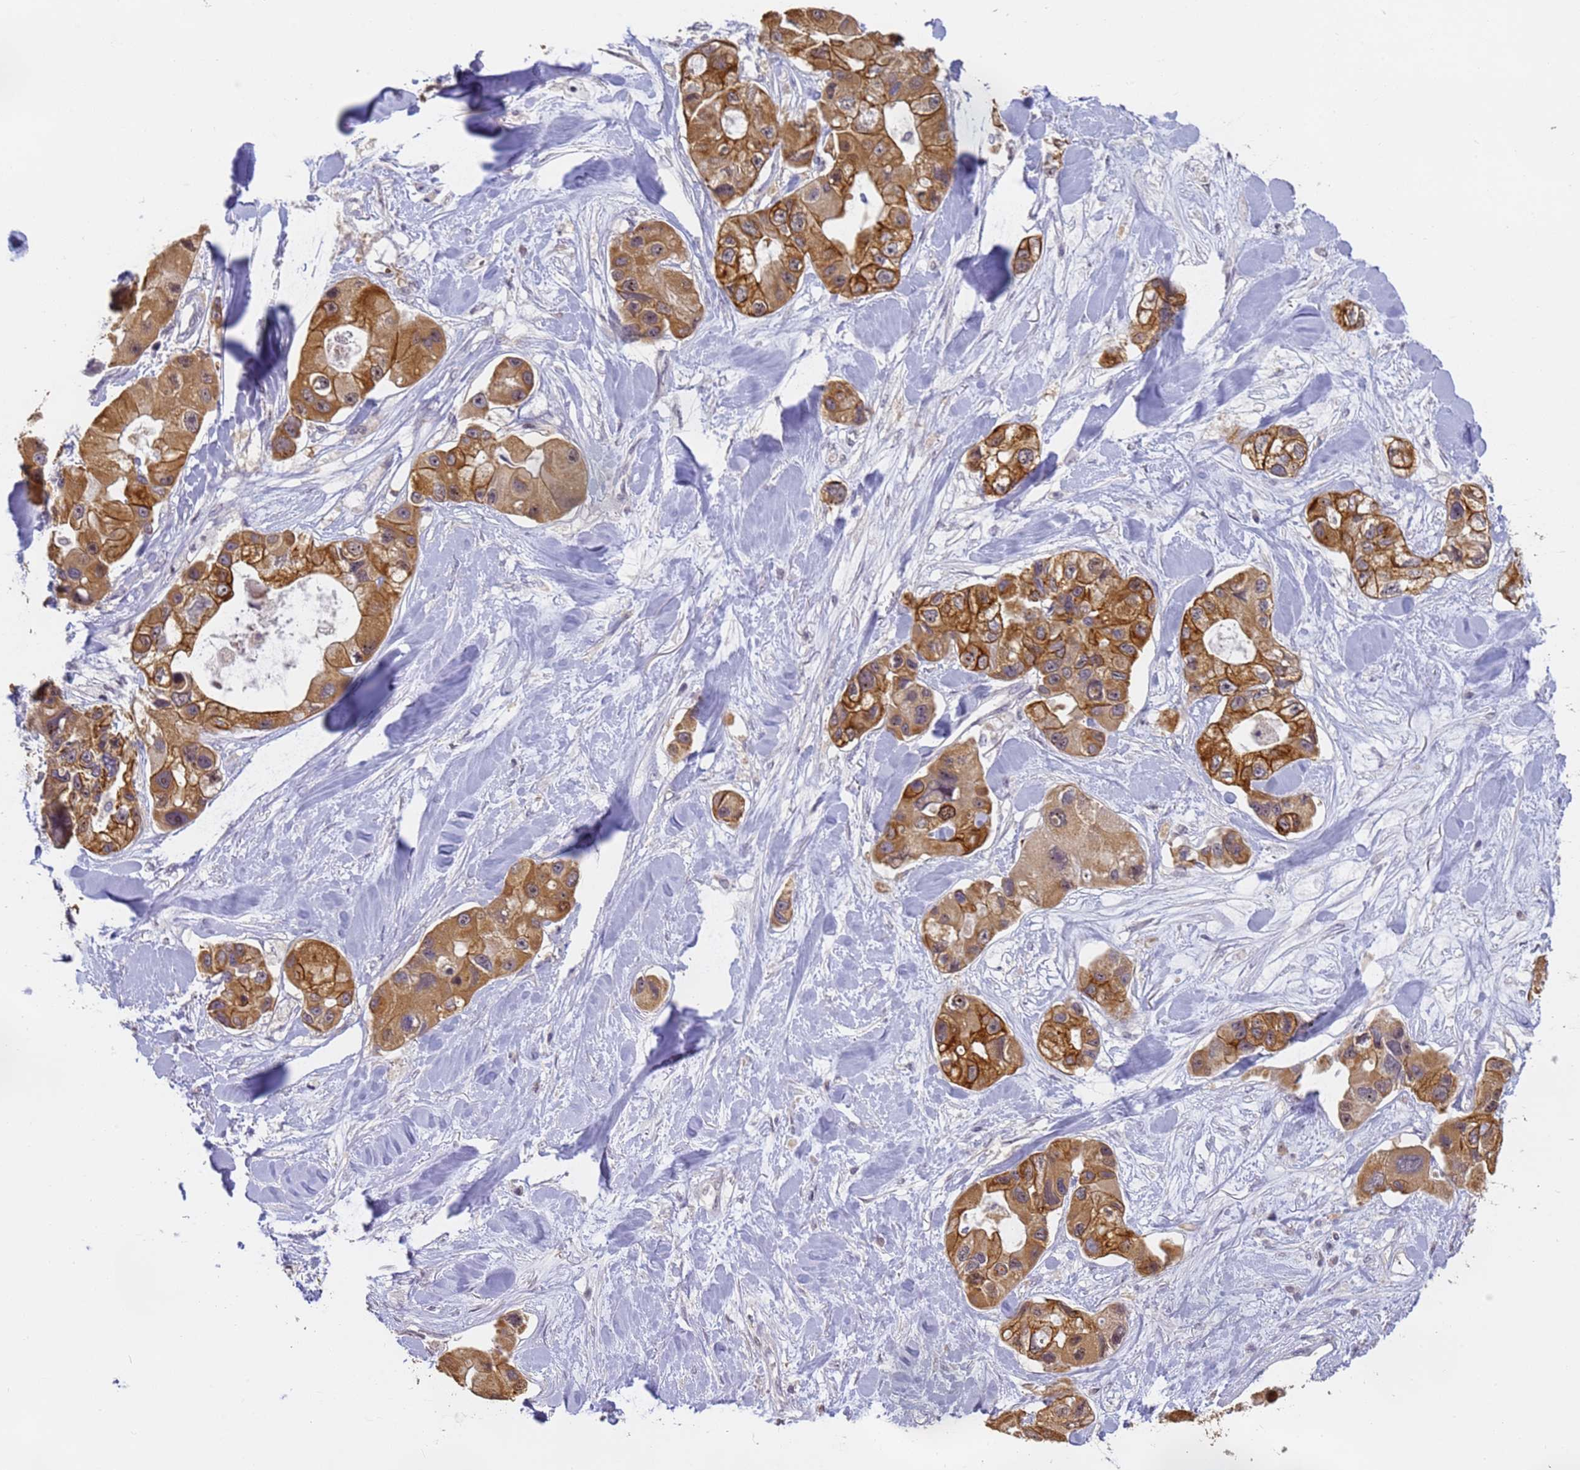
{"staining": {"intensity": "strong", "quantity": ">75%", "location": "cytoplasmic/membranous"}, "tissue": "lung cancer", "cell_type": "Tumor cells", "image_type": "cancer", "snomed": [{"axis": "morphology", "description": "Adenocarcinoma, NOS"}, {"axis": "topography", "description": "Lung"}], "caption": "Lung cancer stained with a brown dye displays strong cytoplasmic/membranous positive positivity in about >75% of tumor cells.", "gene": "VWA3A", "patient": {"sex": "female", "age": 54}}